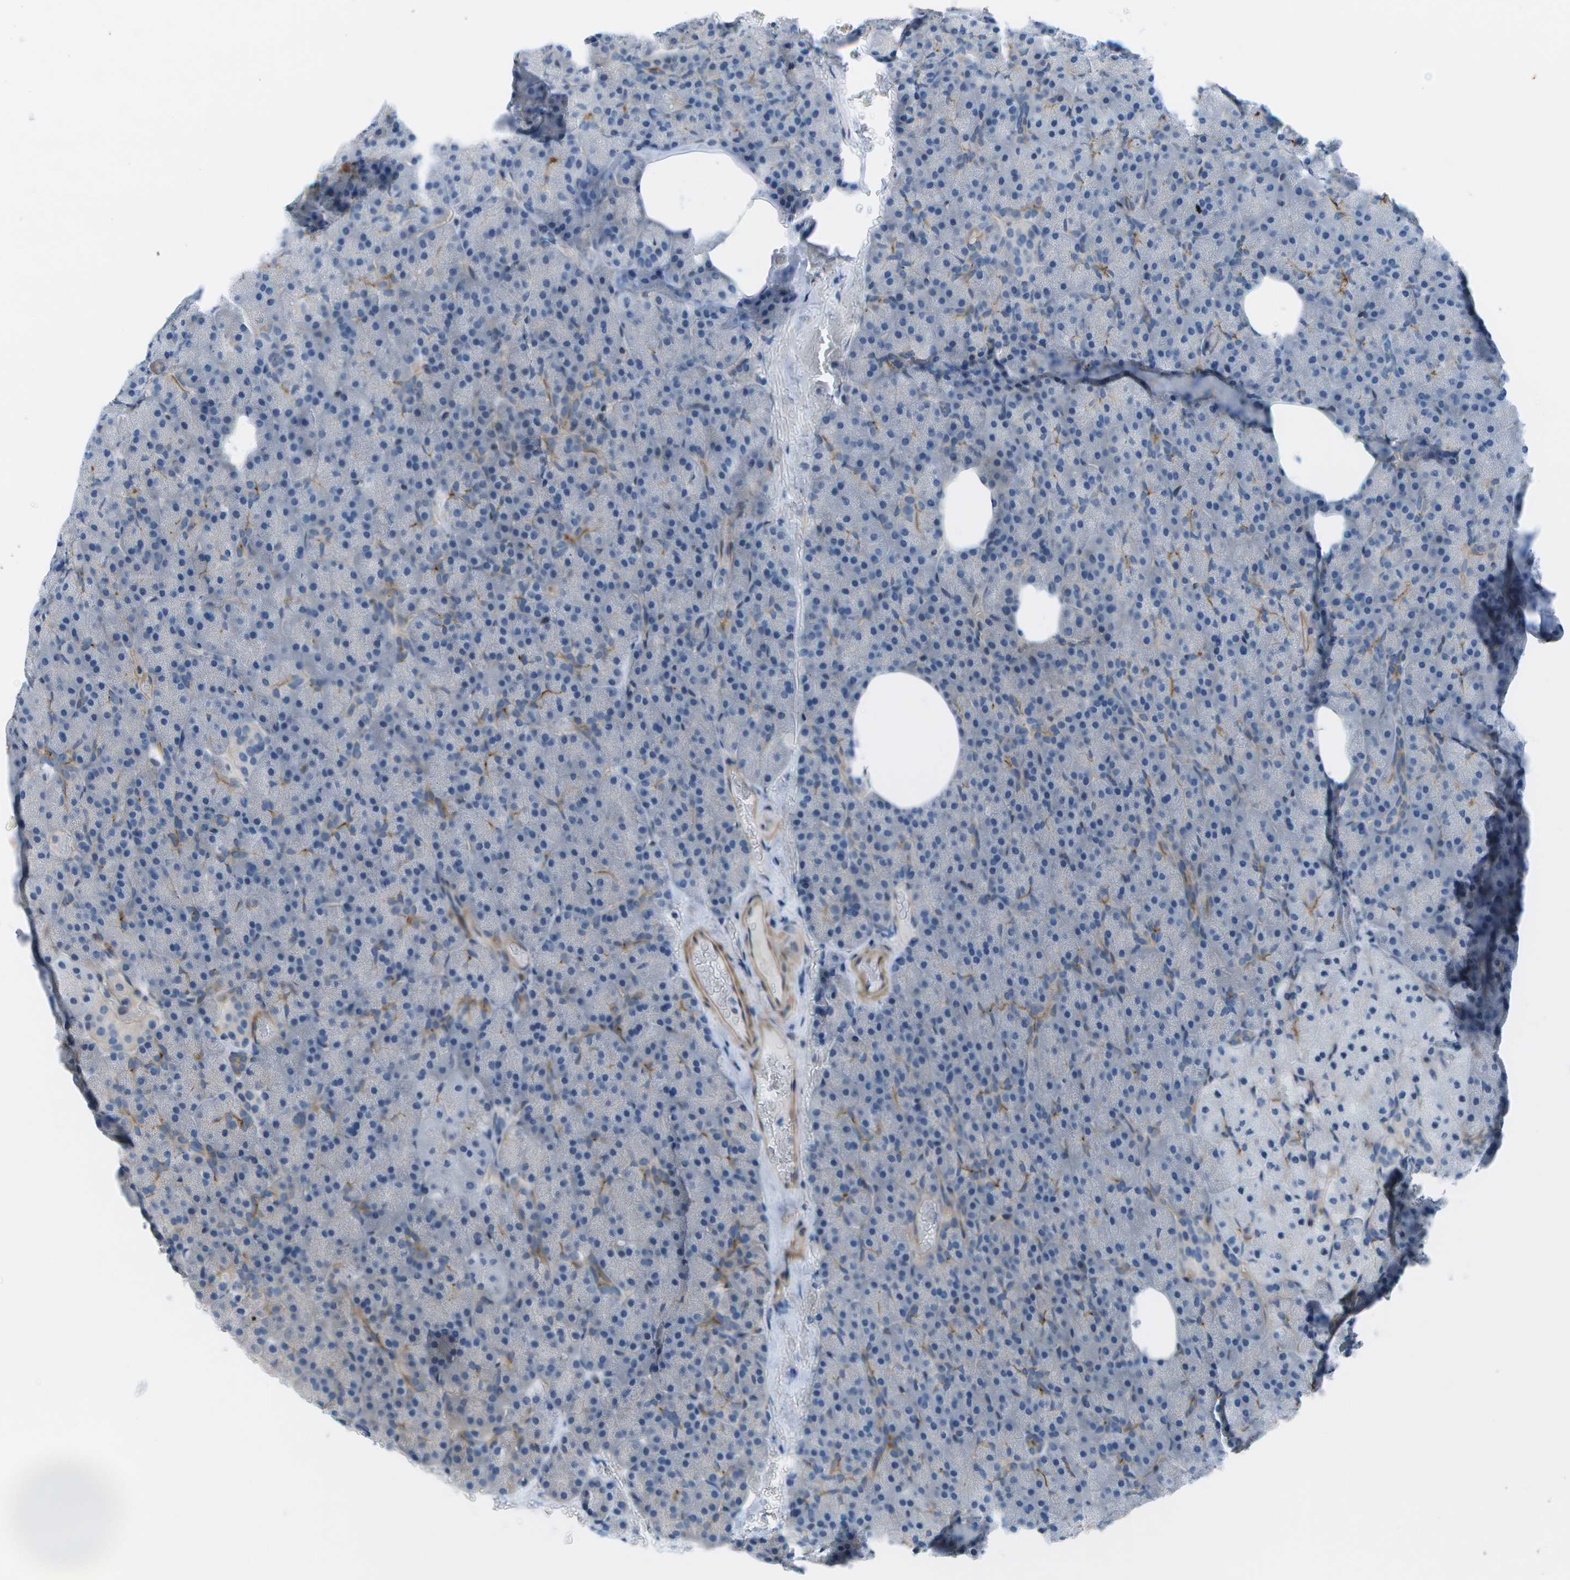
{"staining": {"intensity": "moderate", "quantity": "<25%", "location": "cytoplasmic/membranous"}, "tissue": "pancreas", "cell_type": "Exocrine glandular cells", "image_type": "normal", "snomed": [{"axis": "morphology", "description": "Normal tissue, NOS"}, {"axis": "topography", "description": "Pancreas"}], "caption": "Immunohistochemistry of benign human pancreas reveals low levels of moderate cytoplasmic/membranous staining in approximately <25% of exocrine glandular cells.", "gene": "SORBS3", "patient": {"sex": "female", "age": 35}}